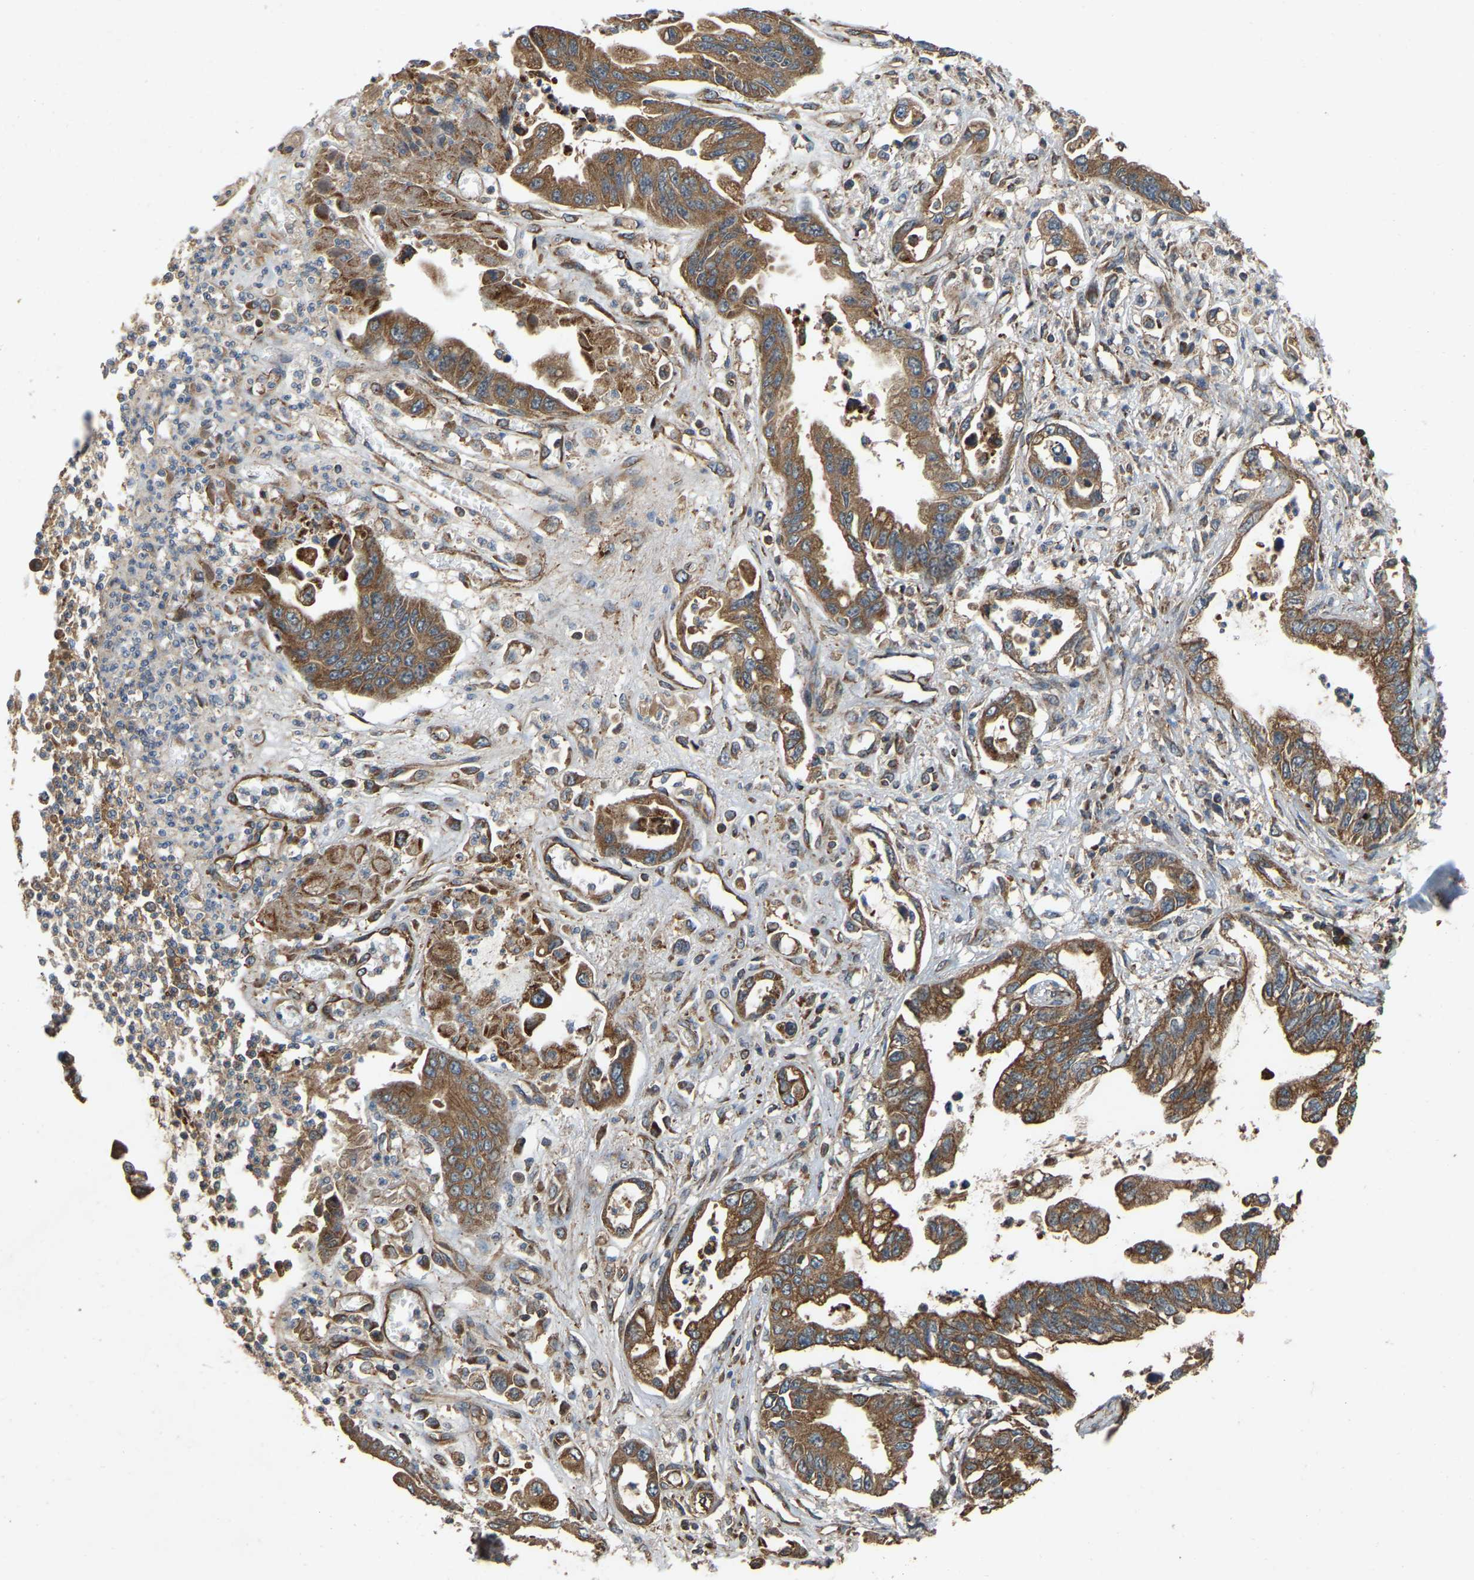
{"staining": {"intensity": "moderate", "quantity": ">75%", "location": "cytoplasmic/membranous"}, "tissue": "pancreatic cancer", "cell_type": "Tumor cells", "image_type": "cancer", "snomed": [{"axis": "morphology", "description": "Adenocarcinoma, NOS"}, {"axis": "topography", "description": "Pancreas"}], "caption": "Pancreatic cancer was stained to show a protein in brown. There is medium levels of moderate cytoplasmic/membranous positivity in about >75% of tumor cells.", "gene": "SAMD9L", "patient": {"sex": "male", "age": 56}}